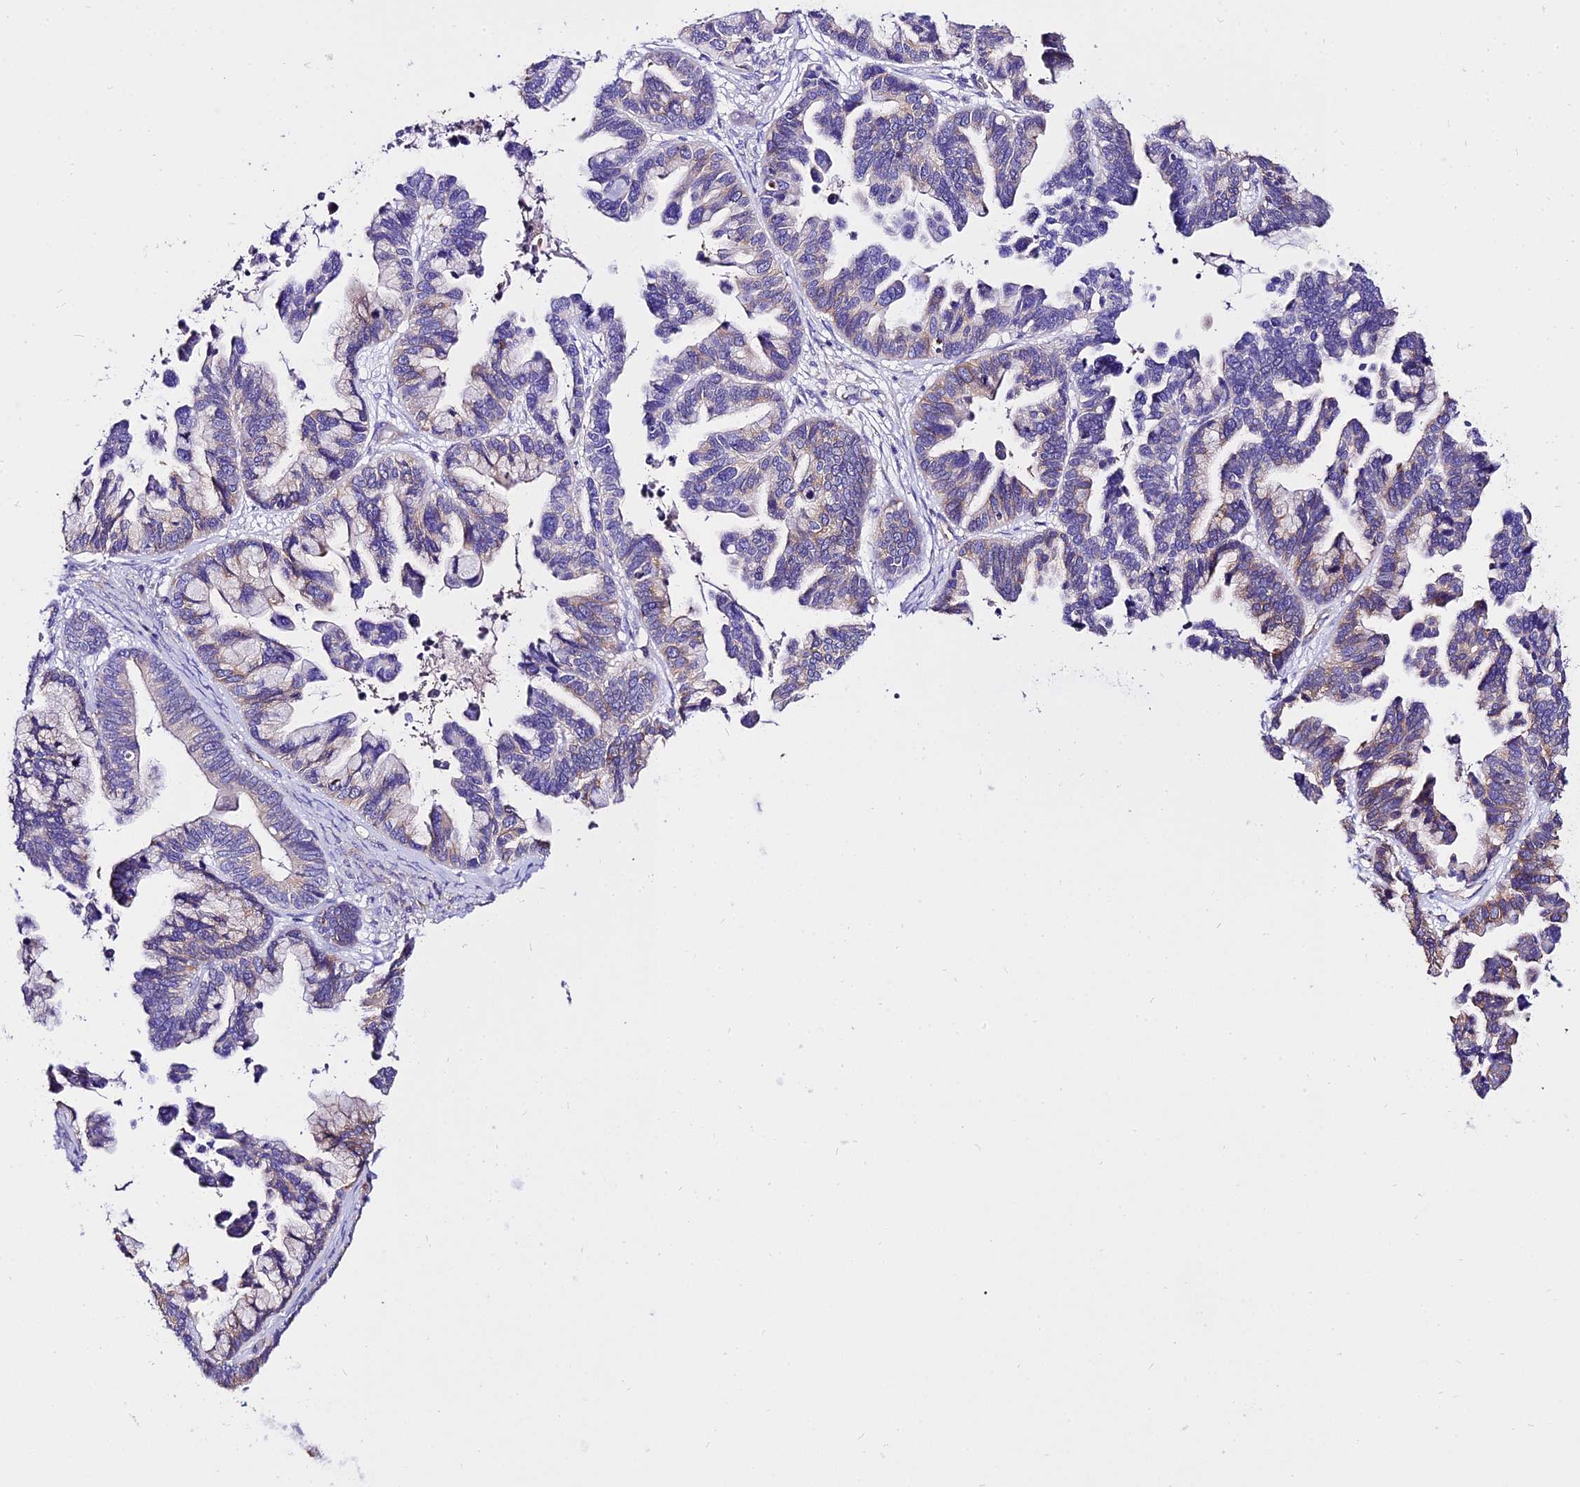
{"staining": {"intensity": "moderate", "quantity": "<25%", "location": "cytoplasmic/membranous"}, "tissue": "ovarian cancer", "cell_type": "Tumor cells", "image_type": "cancer", "snomed": [{"axis": "morphology", "description": "Cystadenocarcinoma, serous, NOS"}, {"axis": "topography", "description": "Ovary"}], "caption": "IHC photomicrograph of ovarian cancer stained for a protein (brown), which displays low levels of moderate cytoplasmic/membranous positivity in about <25% of tumor cells.", "gene": "TUBA3D", "patient": {"sex": "female", "age": 56}}